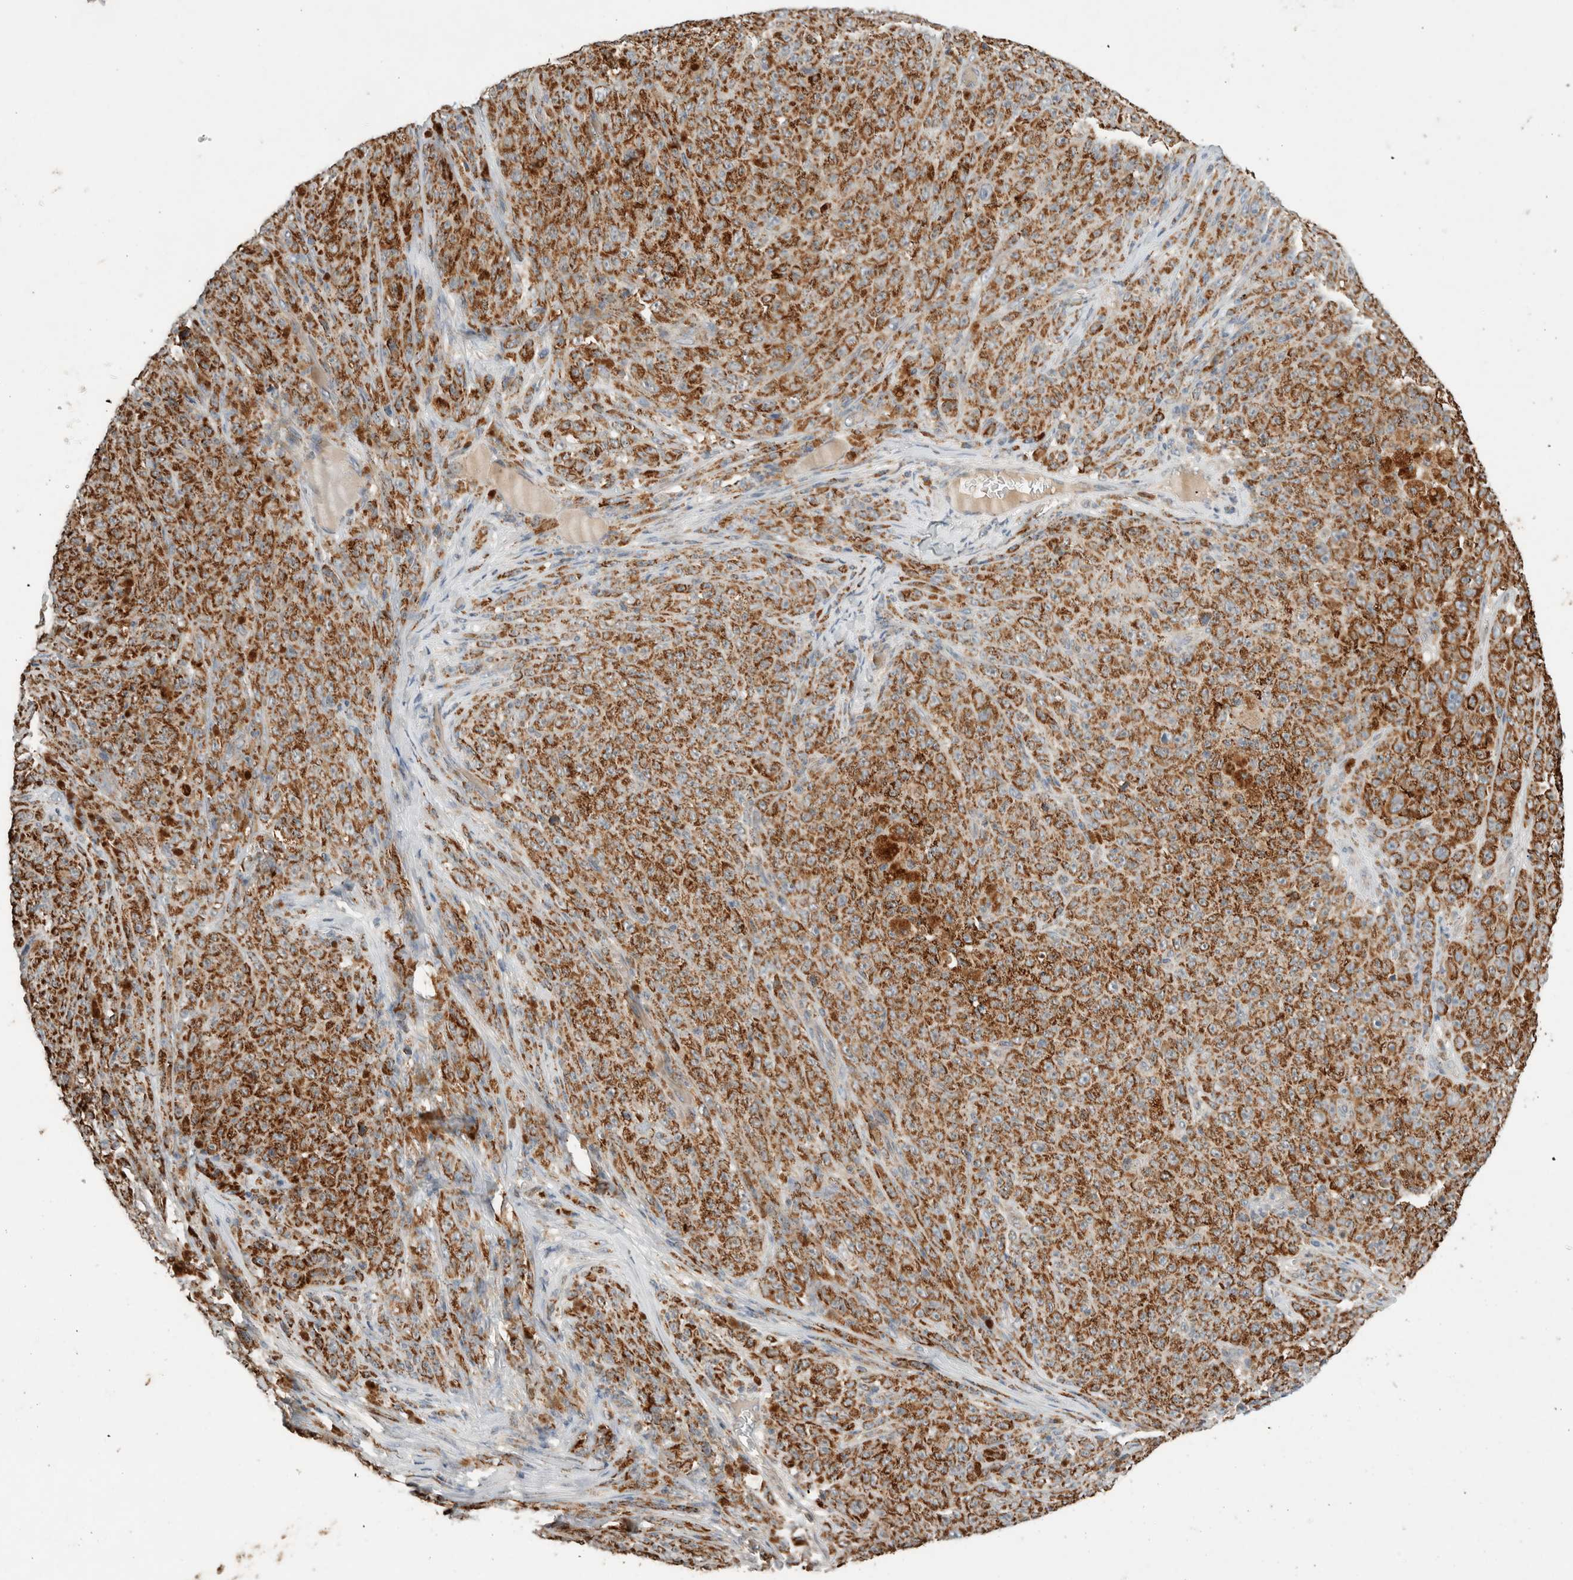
{"staining": {"intensity": "strong", "quantity": ">75%", "location": "cytoplasmic/membranous"}, "tissue": "melanoma", "cell_type": "Tumor cells", "image_type": "cancer", "snomed": [{"axis": "morphology", "description": "Malignant melanoma, NOS"}, {"axis": "topography", "description": "Skin"}], "caption": "Immunohistochemical staining of human malignant melanoma exhibits high levels of strong cytoplasmic/membranous expression in about >75% of tumor cells.", "gene": "AMPD1", "patient": {"sex": "female", "age": 82}}